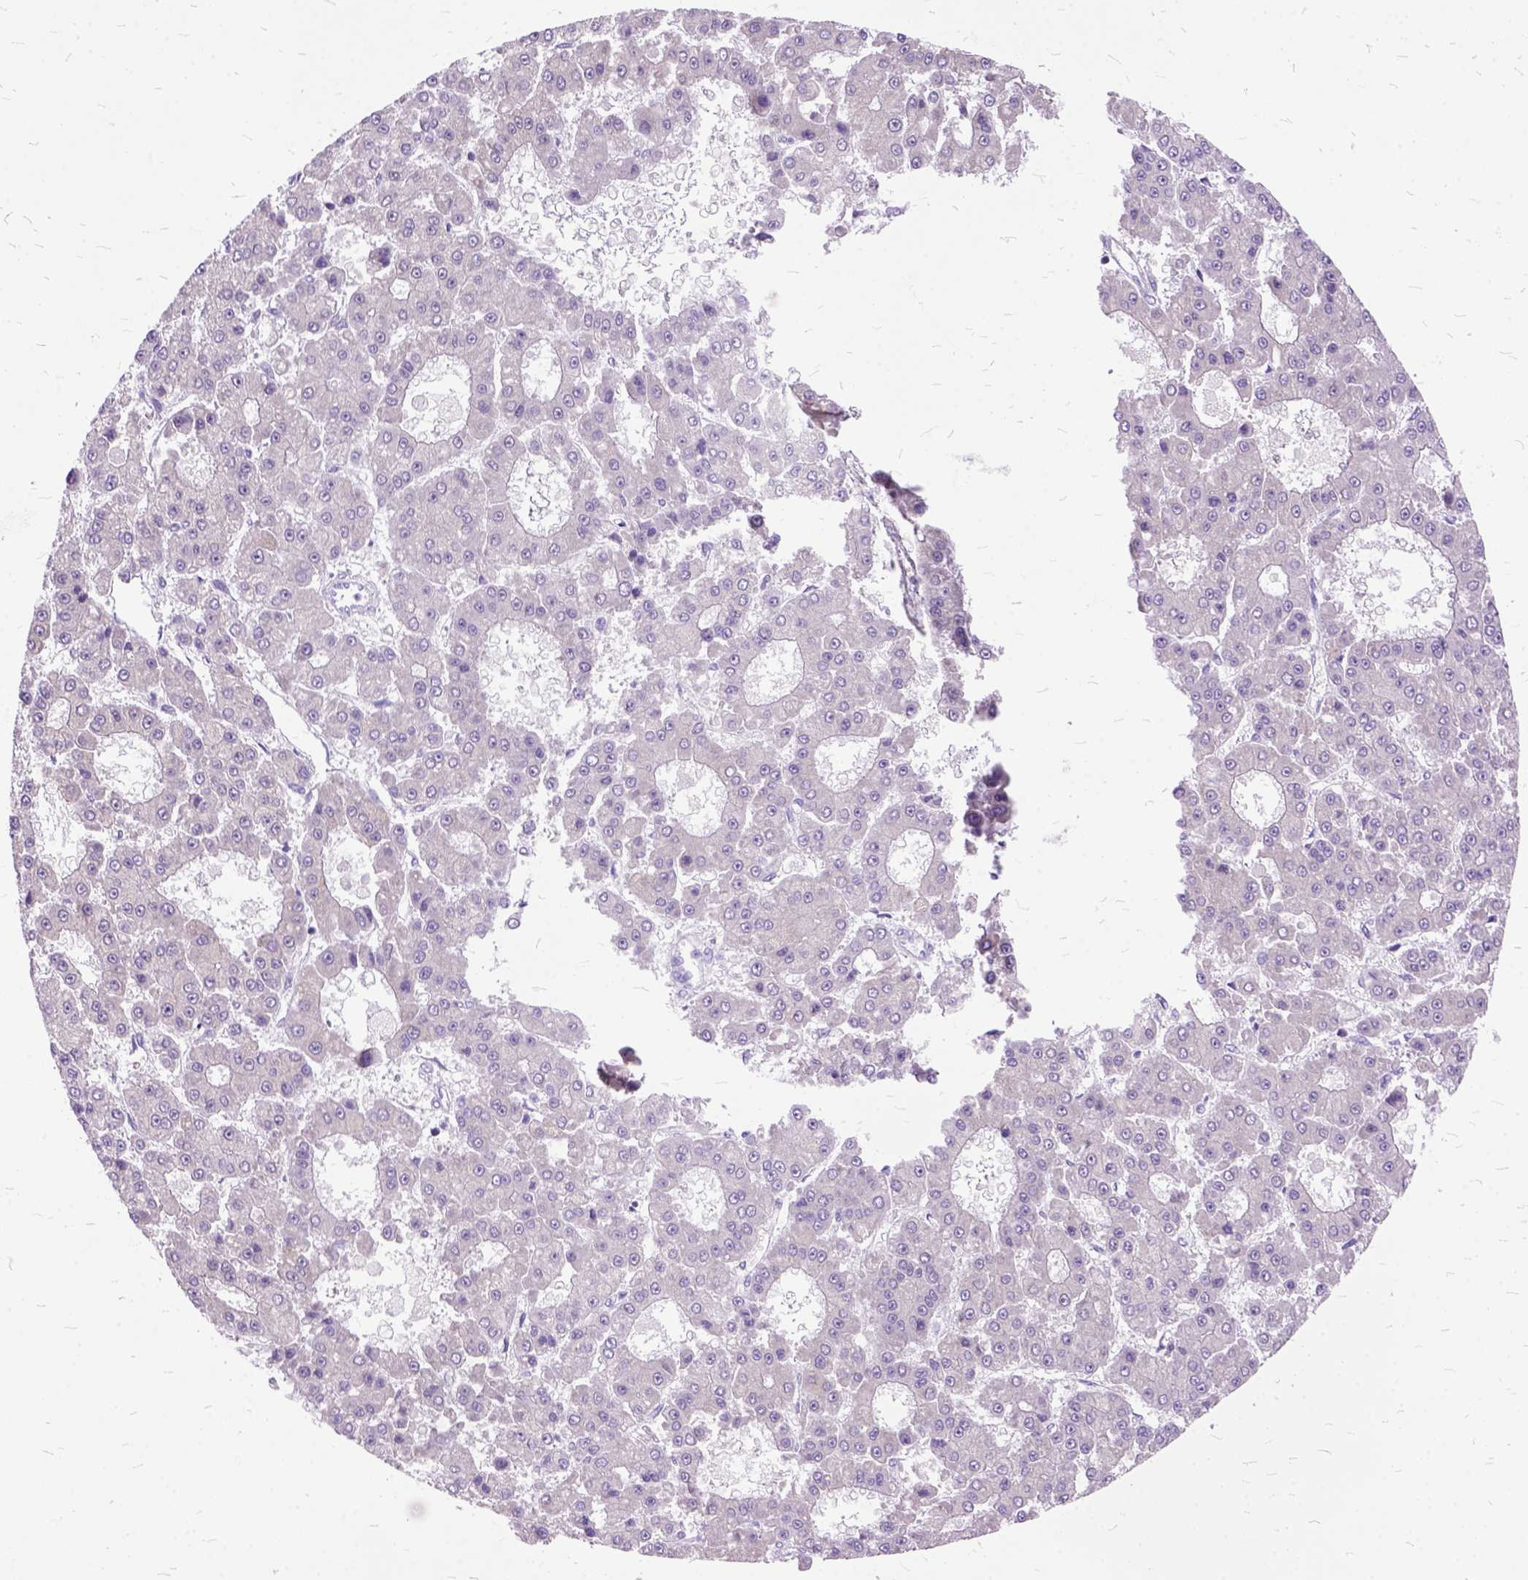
{"staining": {"intensity": "negative", "quantity": "none", "location": "none"}, "tissue": "liver cancer", "cell_type": "Tumor cells", "image_type": "cancer", "snomed": [{"axis": "morphology", "description": "Carcinoma, Hepatocellular, NOS"}, {"axis": "topography", "description": "Liver"}], "caption": "Immunohistochemistry (IHC) of liver hepatocellular carcinoma exhibits no staining in tumor cells.", "gene": "ORC5", "patient": {"sex": "male", "age": 70}}